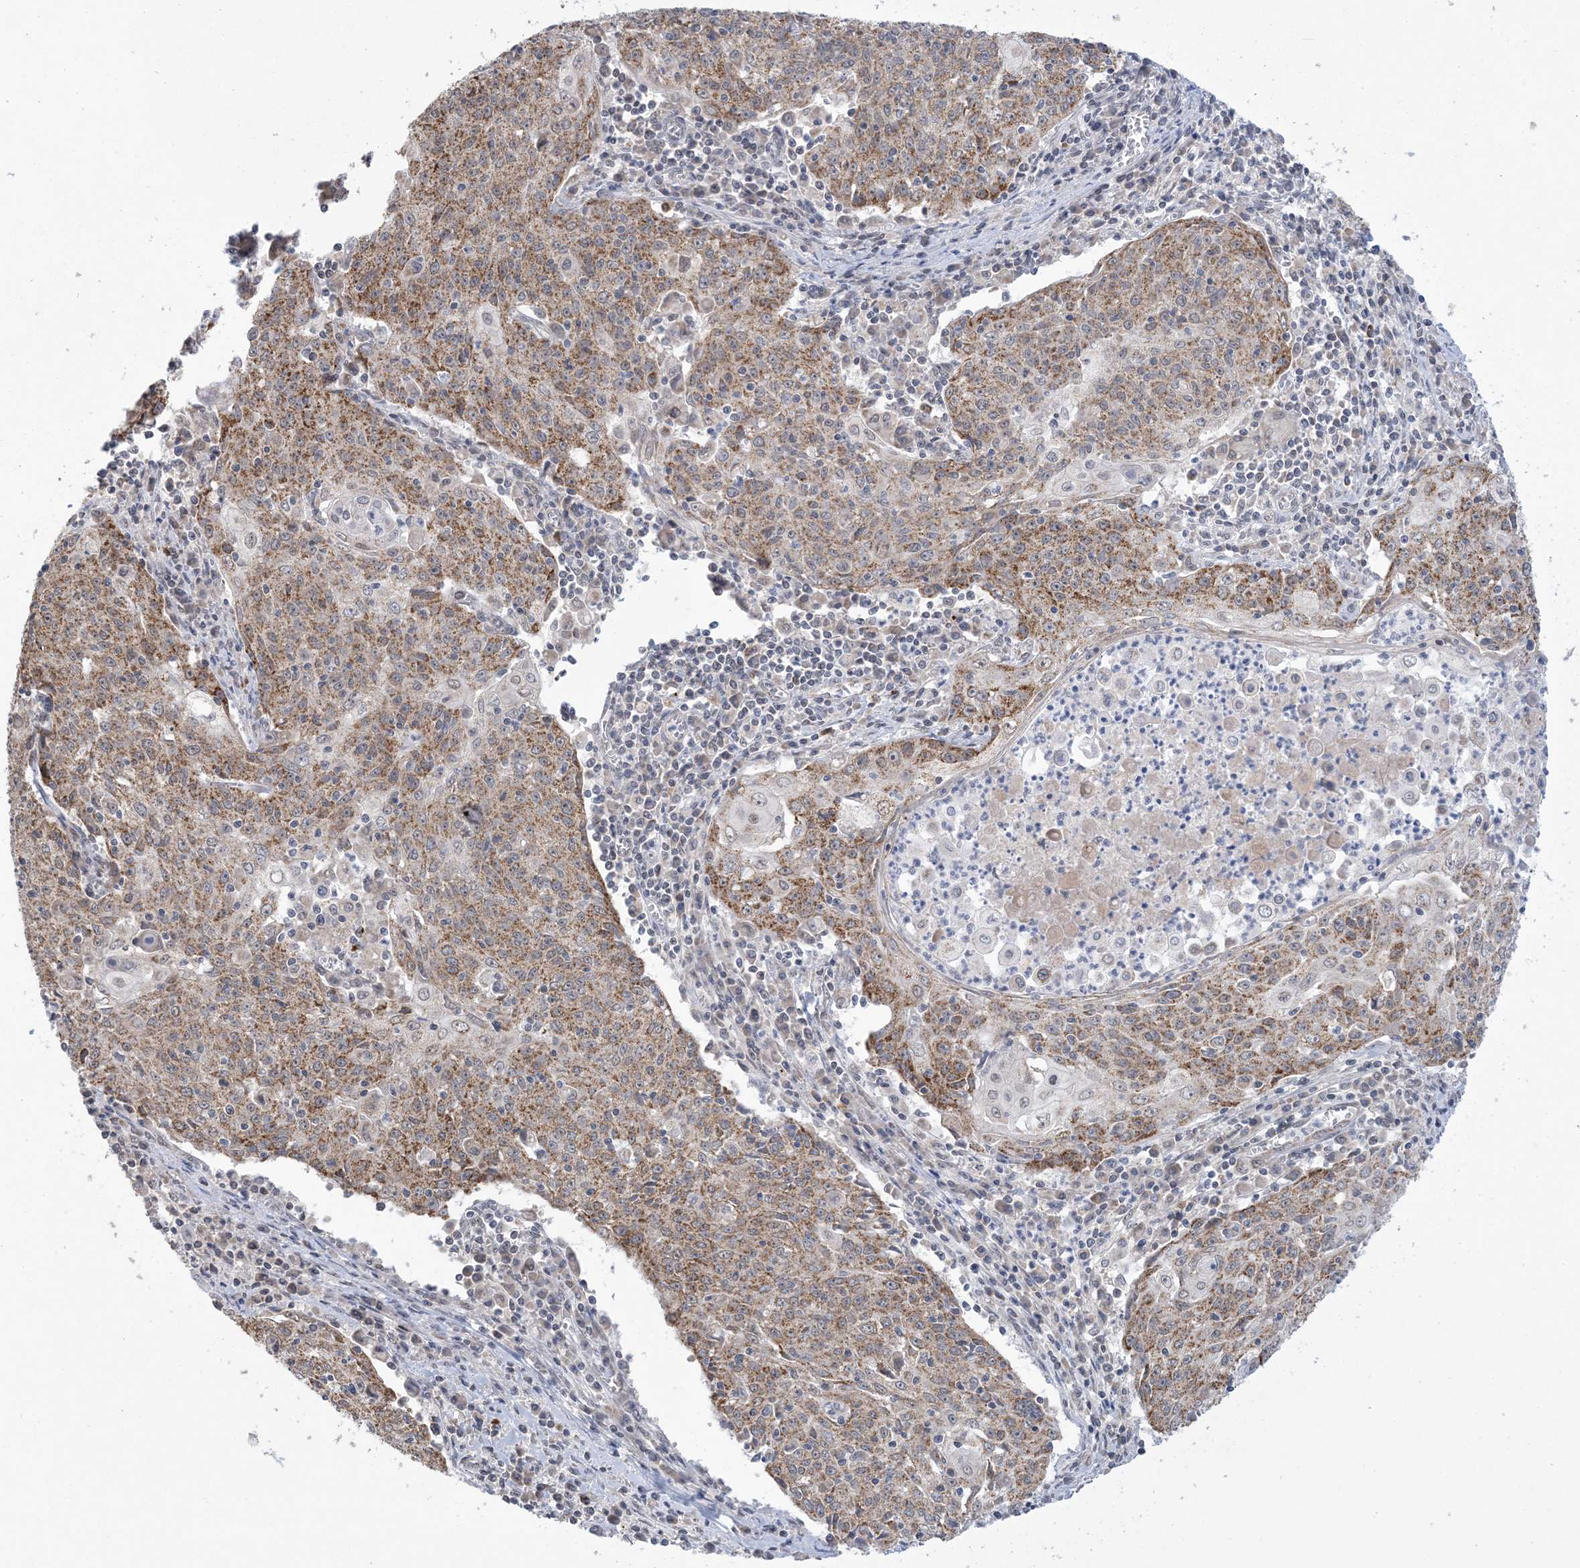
{"staining": {"intensity": "moderate", "quantity": ">75%", "location": "cytoplasmic/membranous"}, "tissue": "cervical cancer", "cell_type": "Tumor cells", "image_type": "cancer", "snomed": [{"axis": "morphology", "description": "Squamous cell carcinoma, NOS"}, {"axis": "topography", "description": "Cervix"}], "caption": "A medium amount of moderate cytoplasmic/membranous staining is seen in about >75% of tumor cells in cervical cancer tissue.", "gene": "TRMT10C", "patient": {"sex": "female", "age": 48}}